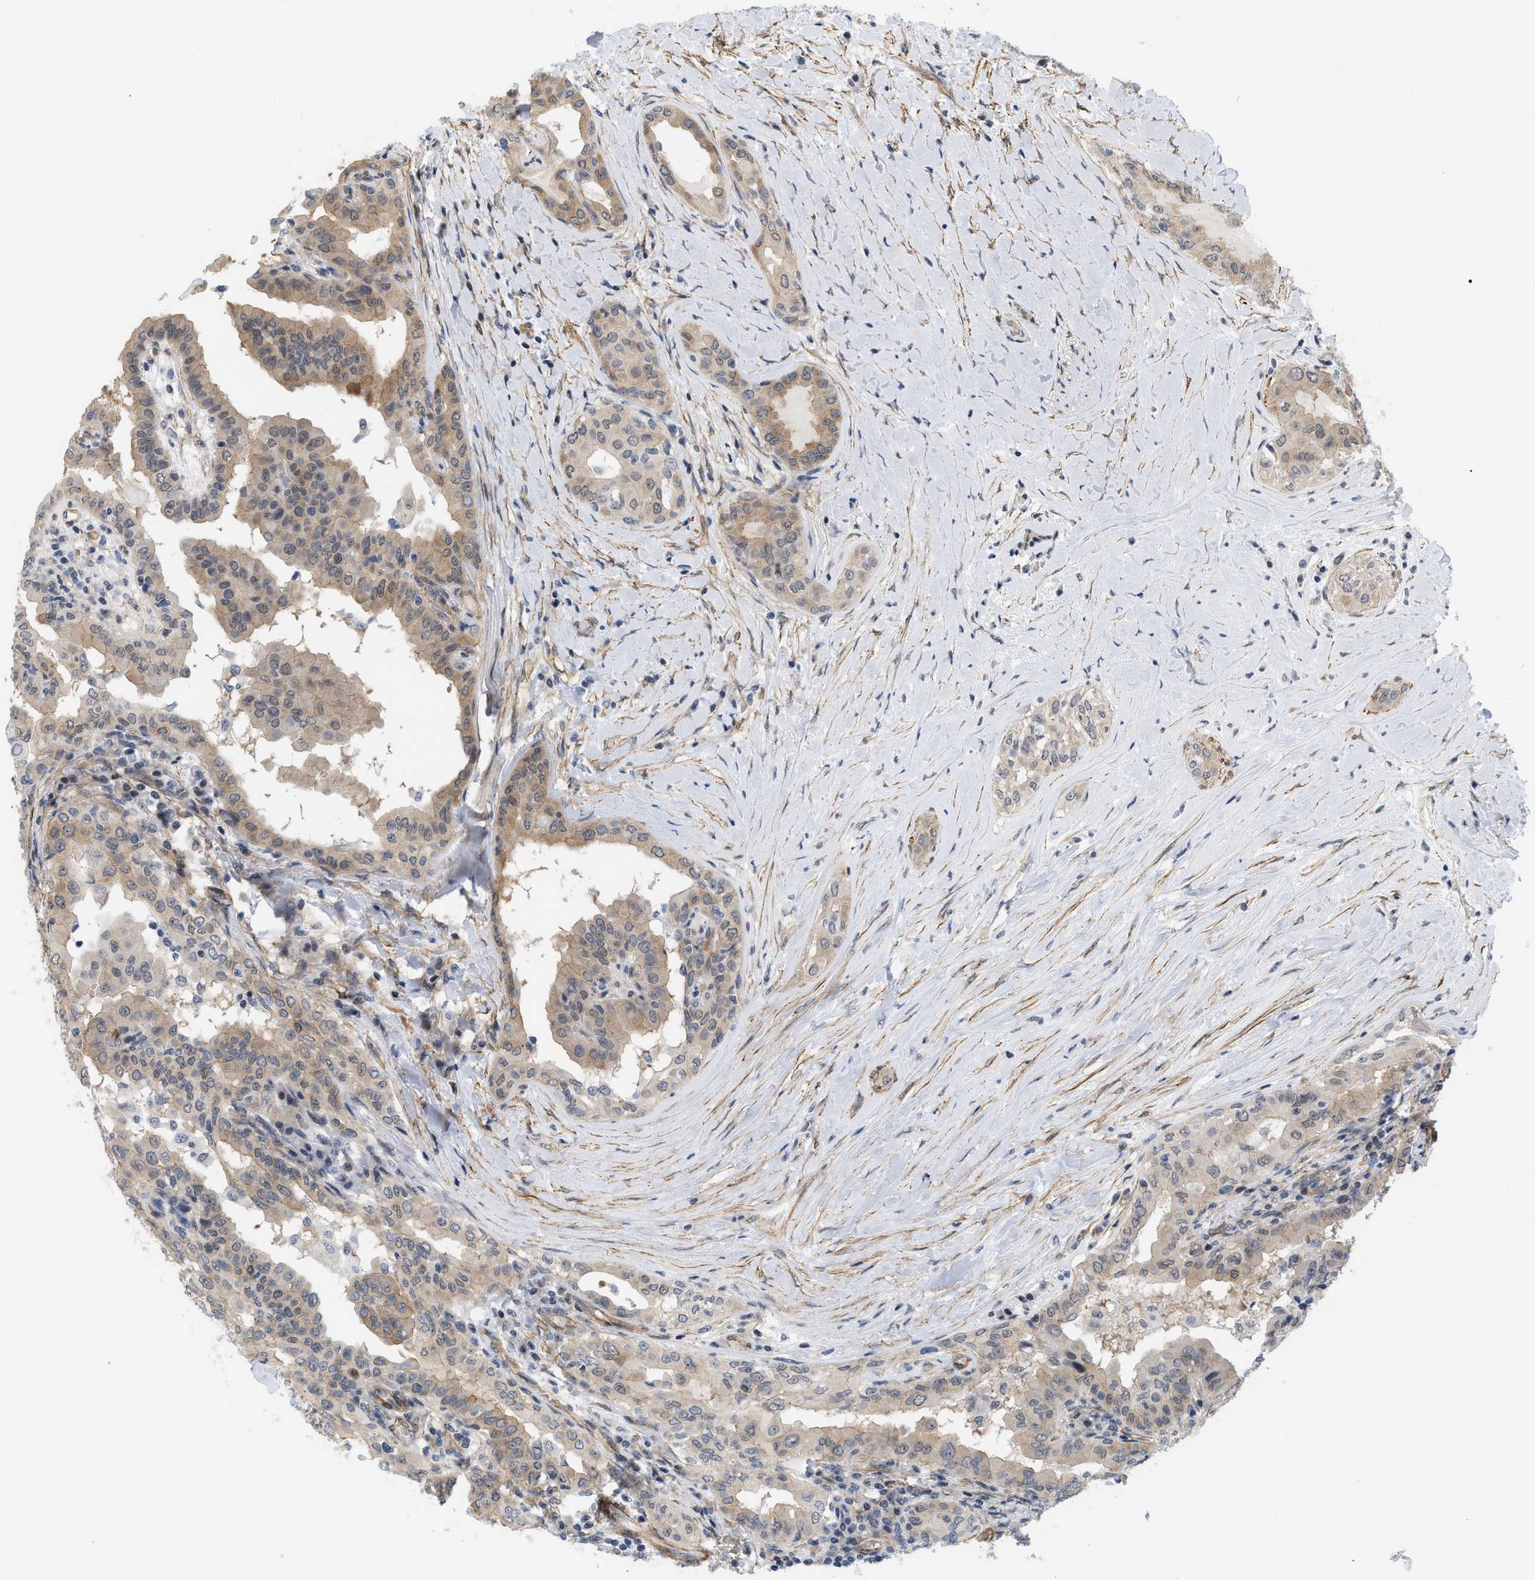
{"staining": {"intensity": "moderate", "quantity": ">75%", "location": "cytoplasmic/membranous"}, "tissue": "thyroid cancer", "cell_type": "Tumor cells", "image_type": "cancer", "snomed": [{"axis": "morphology", "description": "Papillary adenocarcinoma, NOS"}, {"axis": "topography", "description": "Thyroid gland"}], "caption": "Brown immunohistochemical staining in human thyroid cancer demonstrates moderate cytoplasmic/membranous staining in about >75% of tumor cells.", "gene": "GPRASP2", "patient": {"sex": "male", "age": 33}}